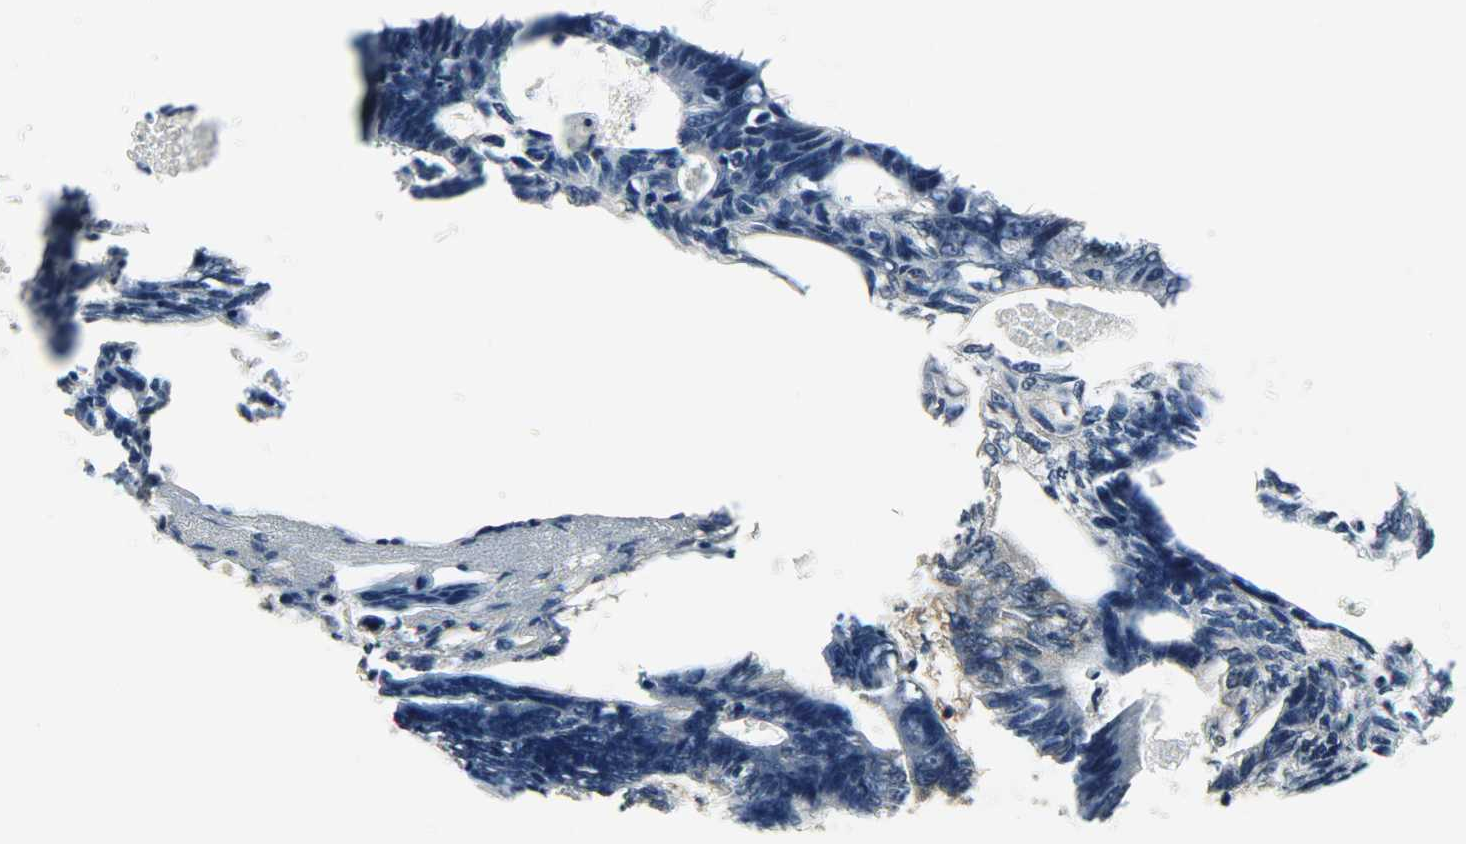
{"staining": {"intensity": "negative", "quantity": "none", "location": "none"}, "tissue": "colorectal cancer", "cell_type": "Tumor cells", "image_type": "cancer", "snomed": [{"axis": "morphology", "description": "Adenocarcinoma, NOS"}, {"axis": "topography", "description": "Colon"}], "caption": "Colorectal cancer was stained to show a protein in brown. There is no significant expression in tumor cells.", "gene": "LDHB", "patient": {"sex": "female", "age": 55}}